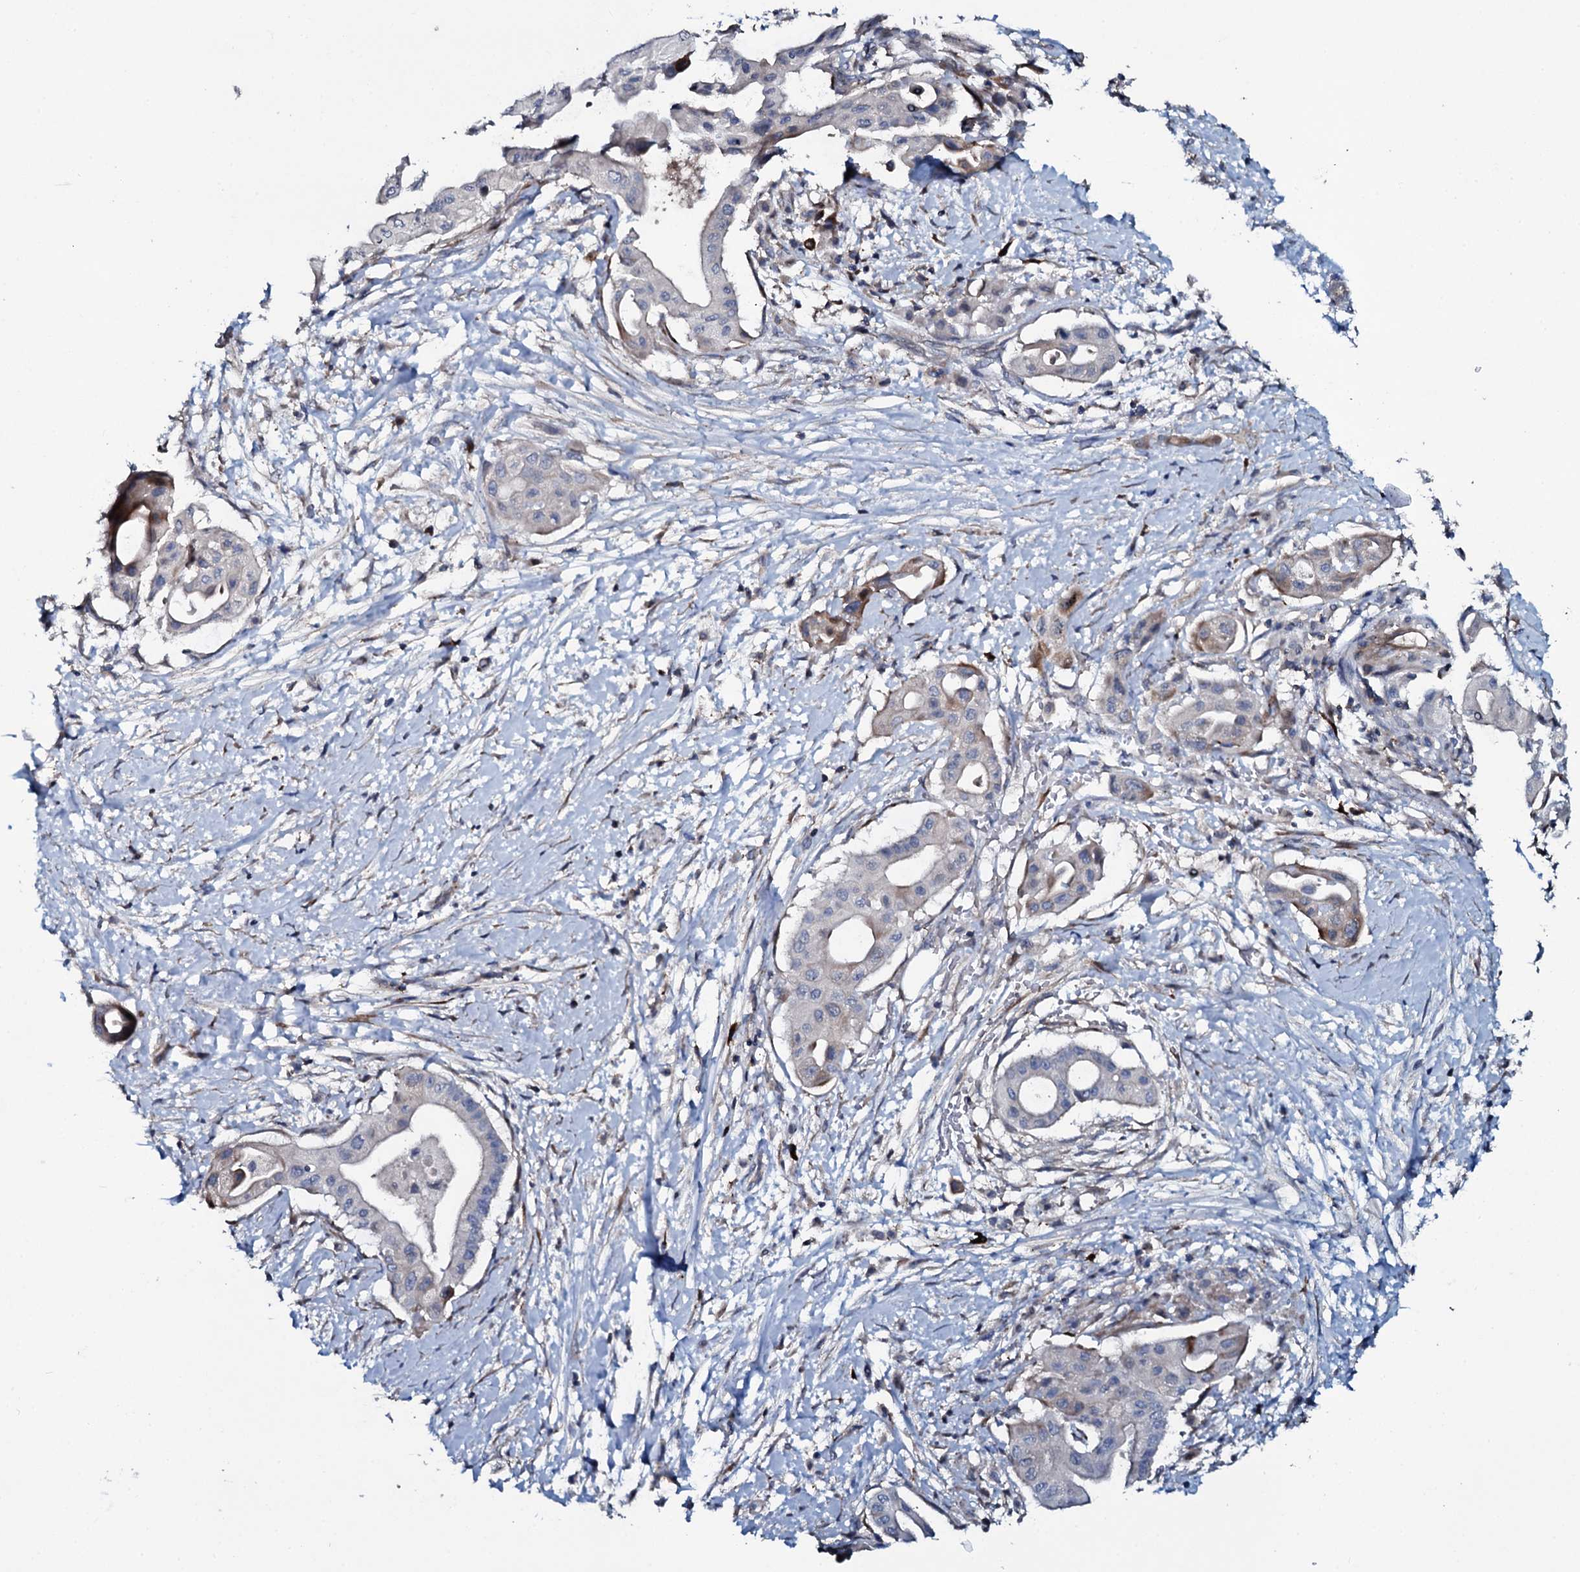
{"staining": {"intensity": "weak", "quantity": "<25%", "location": "cytoplasmic/membranous"}, "tissue": "pancreatic cancer", "cell_type": "Tumor cells", "image_type": "cancer", "snomed": [{"axis": "morphology", "description": "Adenocarcinoma, NOS"}, {"axis": "topography", "description": "Pancreas"}], "caption": "Human pancreatic cancer stained for a protein using immunohistochemistry (IHC) reveals no positivity in tumor cells.", "gene": "IL12B", "patient": {"sex": "male", "age": 68}}